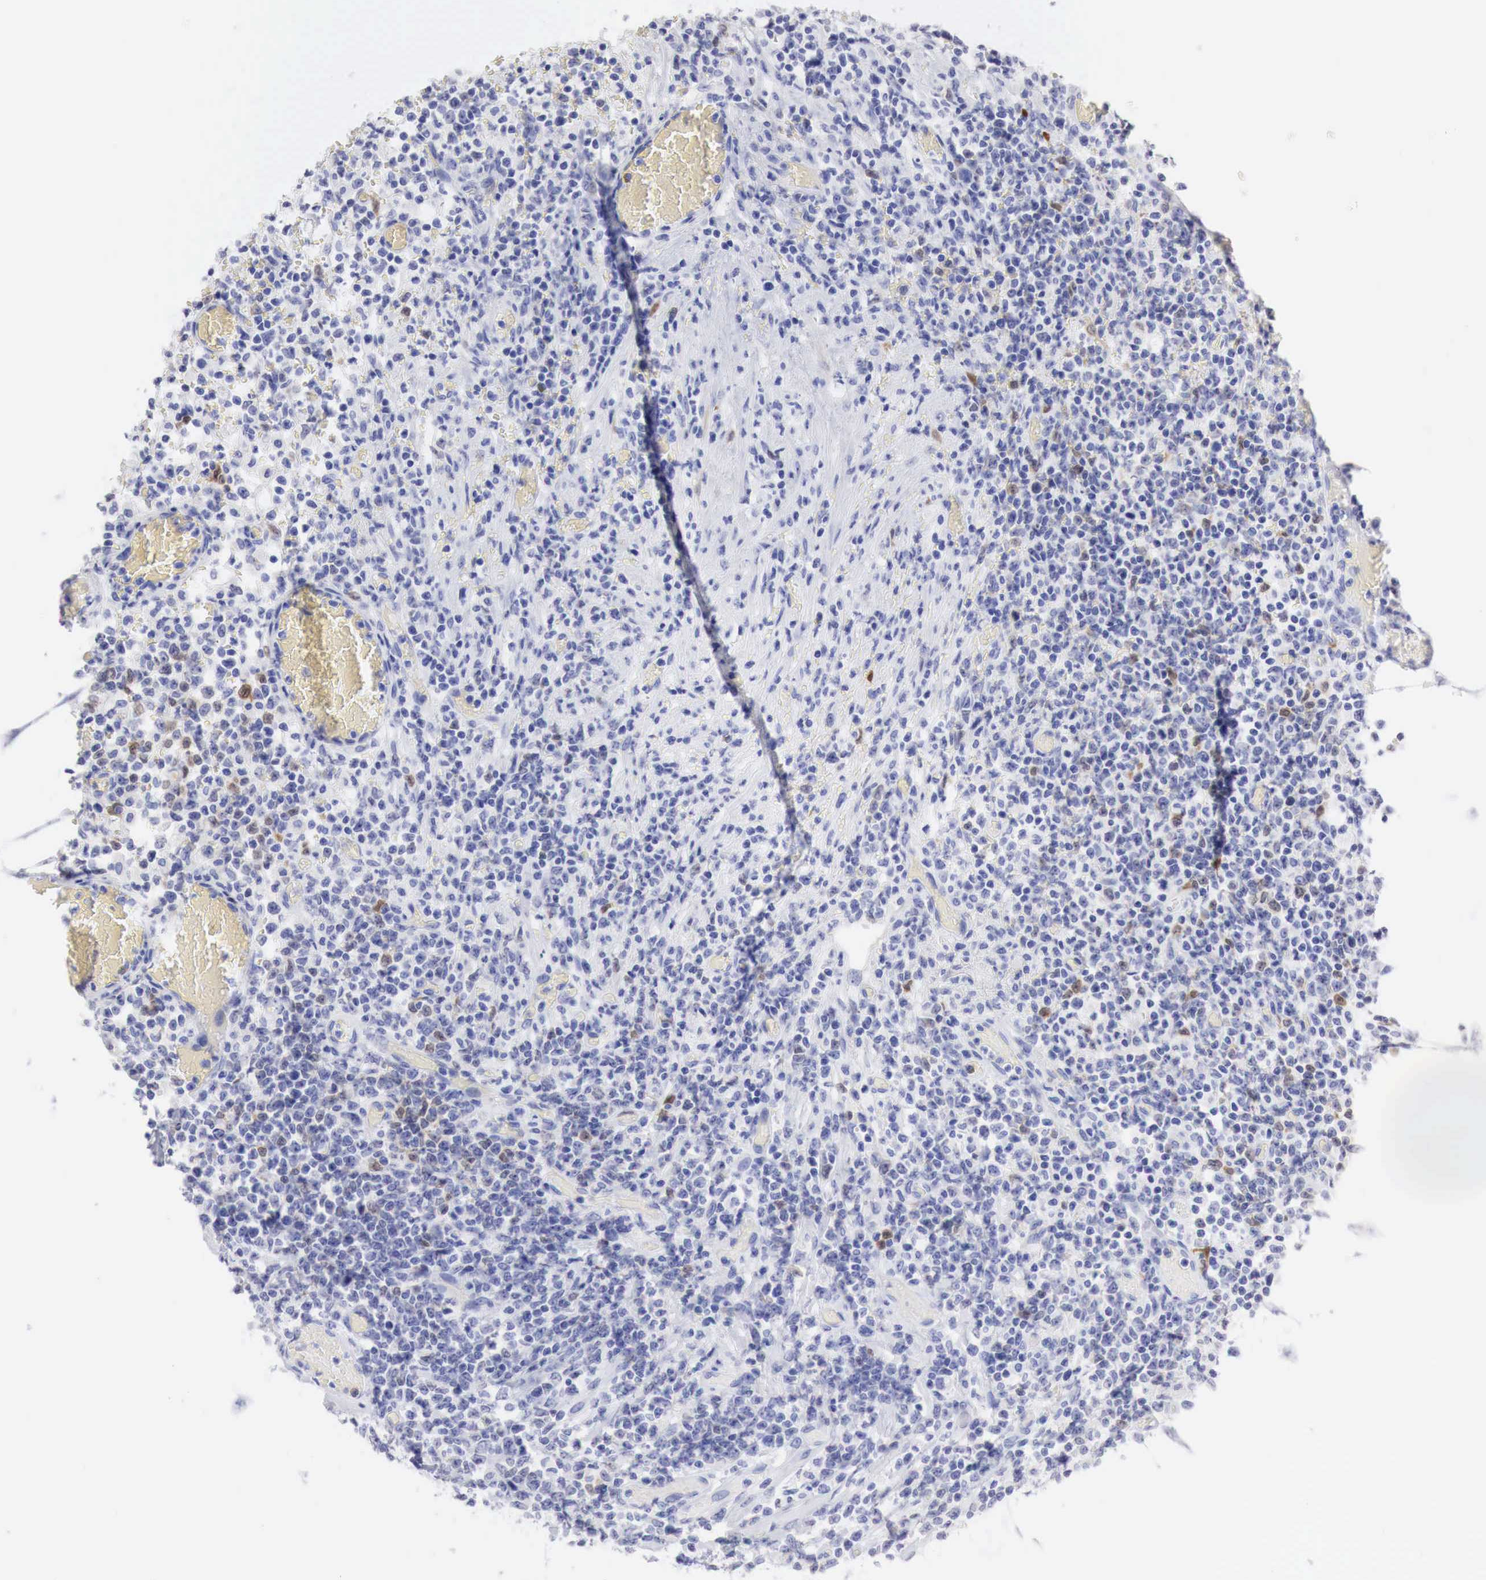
{"staining": {"intensity": "negative", "quantity": "none", "location": "none"}, "tissue": "lymphoma", "cell_type": "Tumor cells", "image_type": "cancer", "snomed": [{"axis": "morphology", "description": "Malignant lymphoma, non-Hodgkin's type, High grade"}, {"axis": "topography", "description": "Colon"}], "caption": "The immunohistochemistry image has no significant positivity in tumor cells of lymphoma tissue.", "gene": "CDKN2A", "patient": {"sex": "male", "age": 82}}